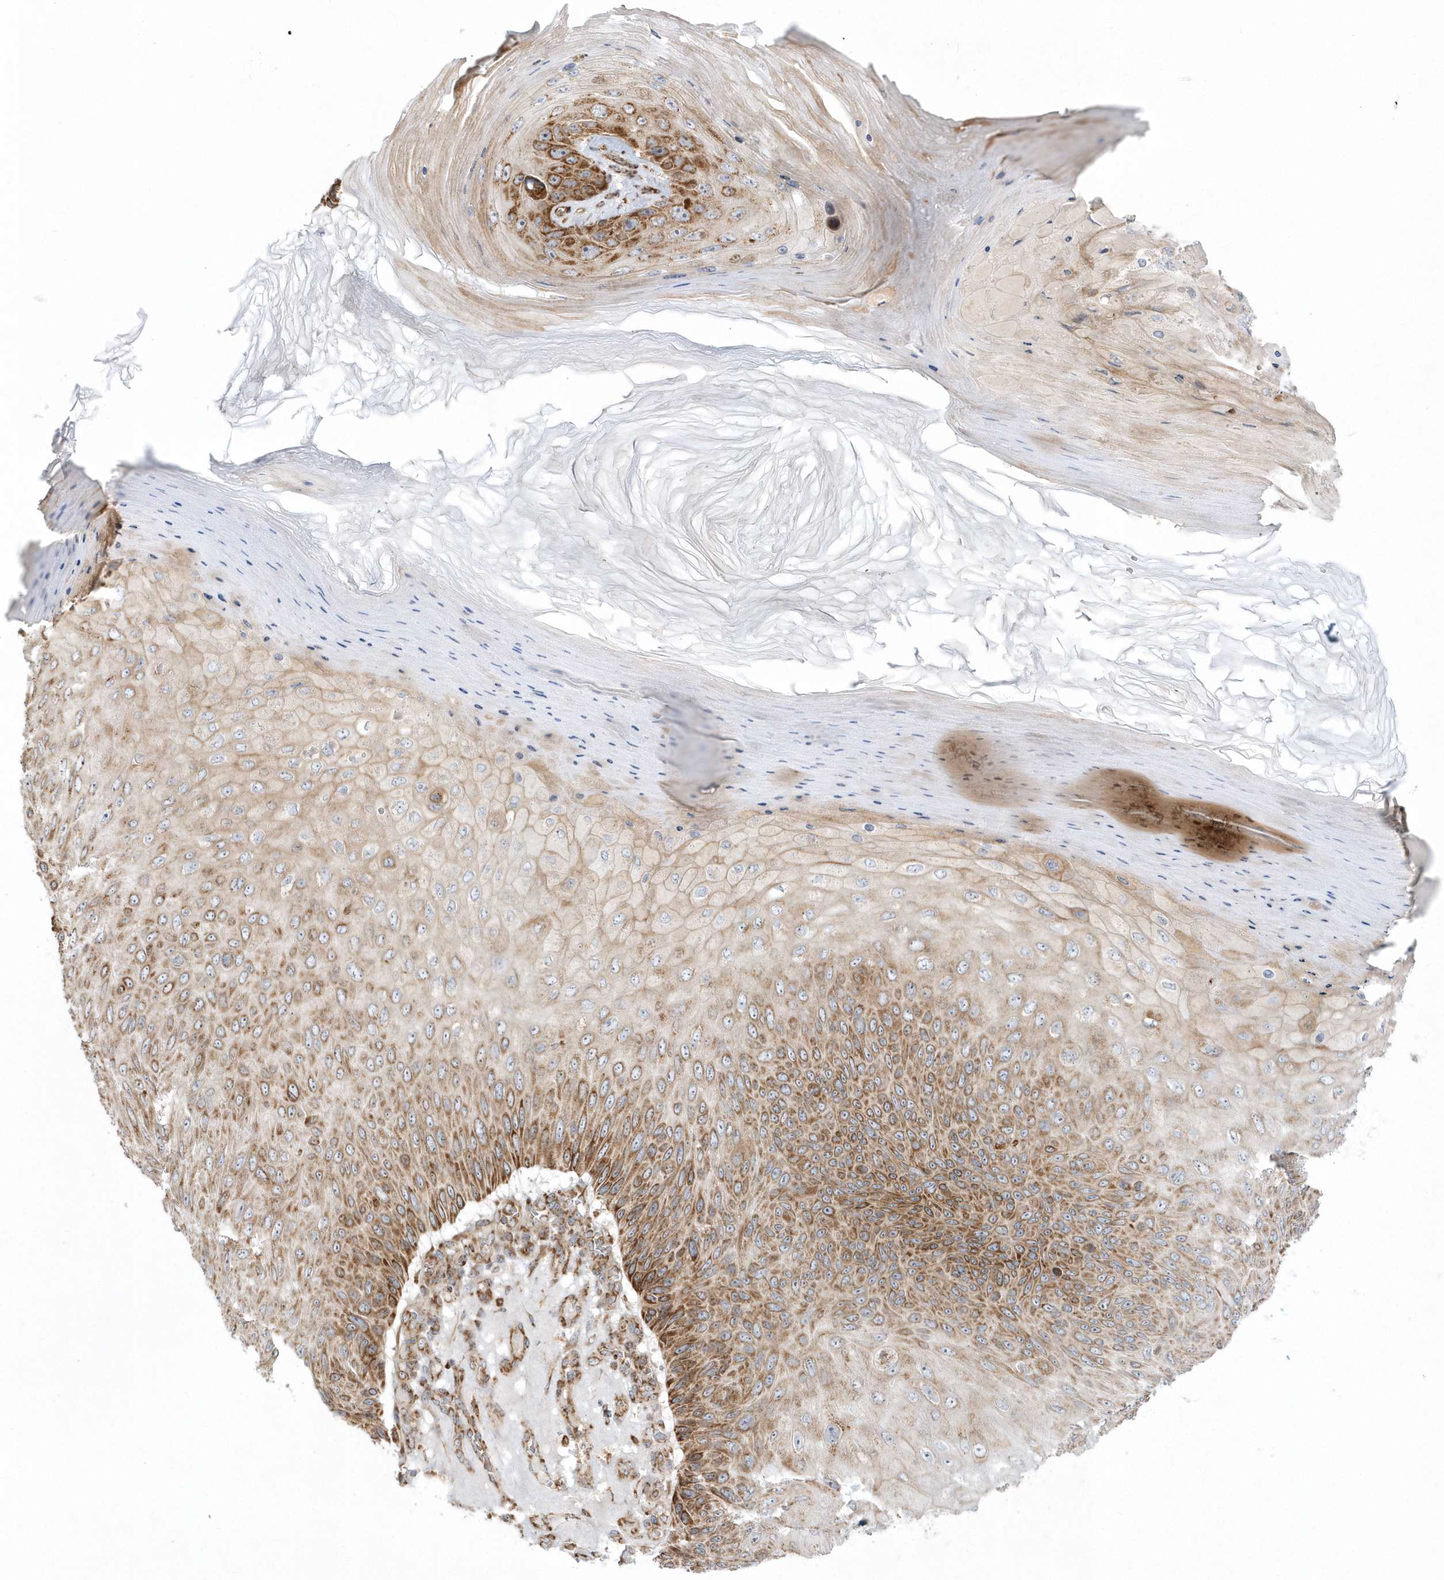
{"staining": {"intensity": "moderate", "quantity": ">75%", "location": "cytoplasmic/membranous"}, "tissue": "skin cancer", "cell_type": "Tumor cells", "image_type": "cancer", "snomed": [{"axis": "morphology", "description": "Squamous cell carcinoma, NOS"}, {"axis": "topography", "description": "Skin"}], "caption": "Approximately >75% of tumor cells in human skin cancer exhibit moderate cytoplasmic/membranous protein expression as visualized by brown immunohistochemical staining.", "gene": "SH3BP2", "patient": {"sex": "female", "age": 88}}